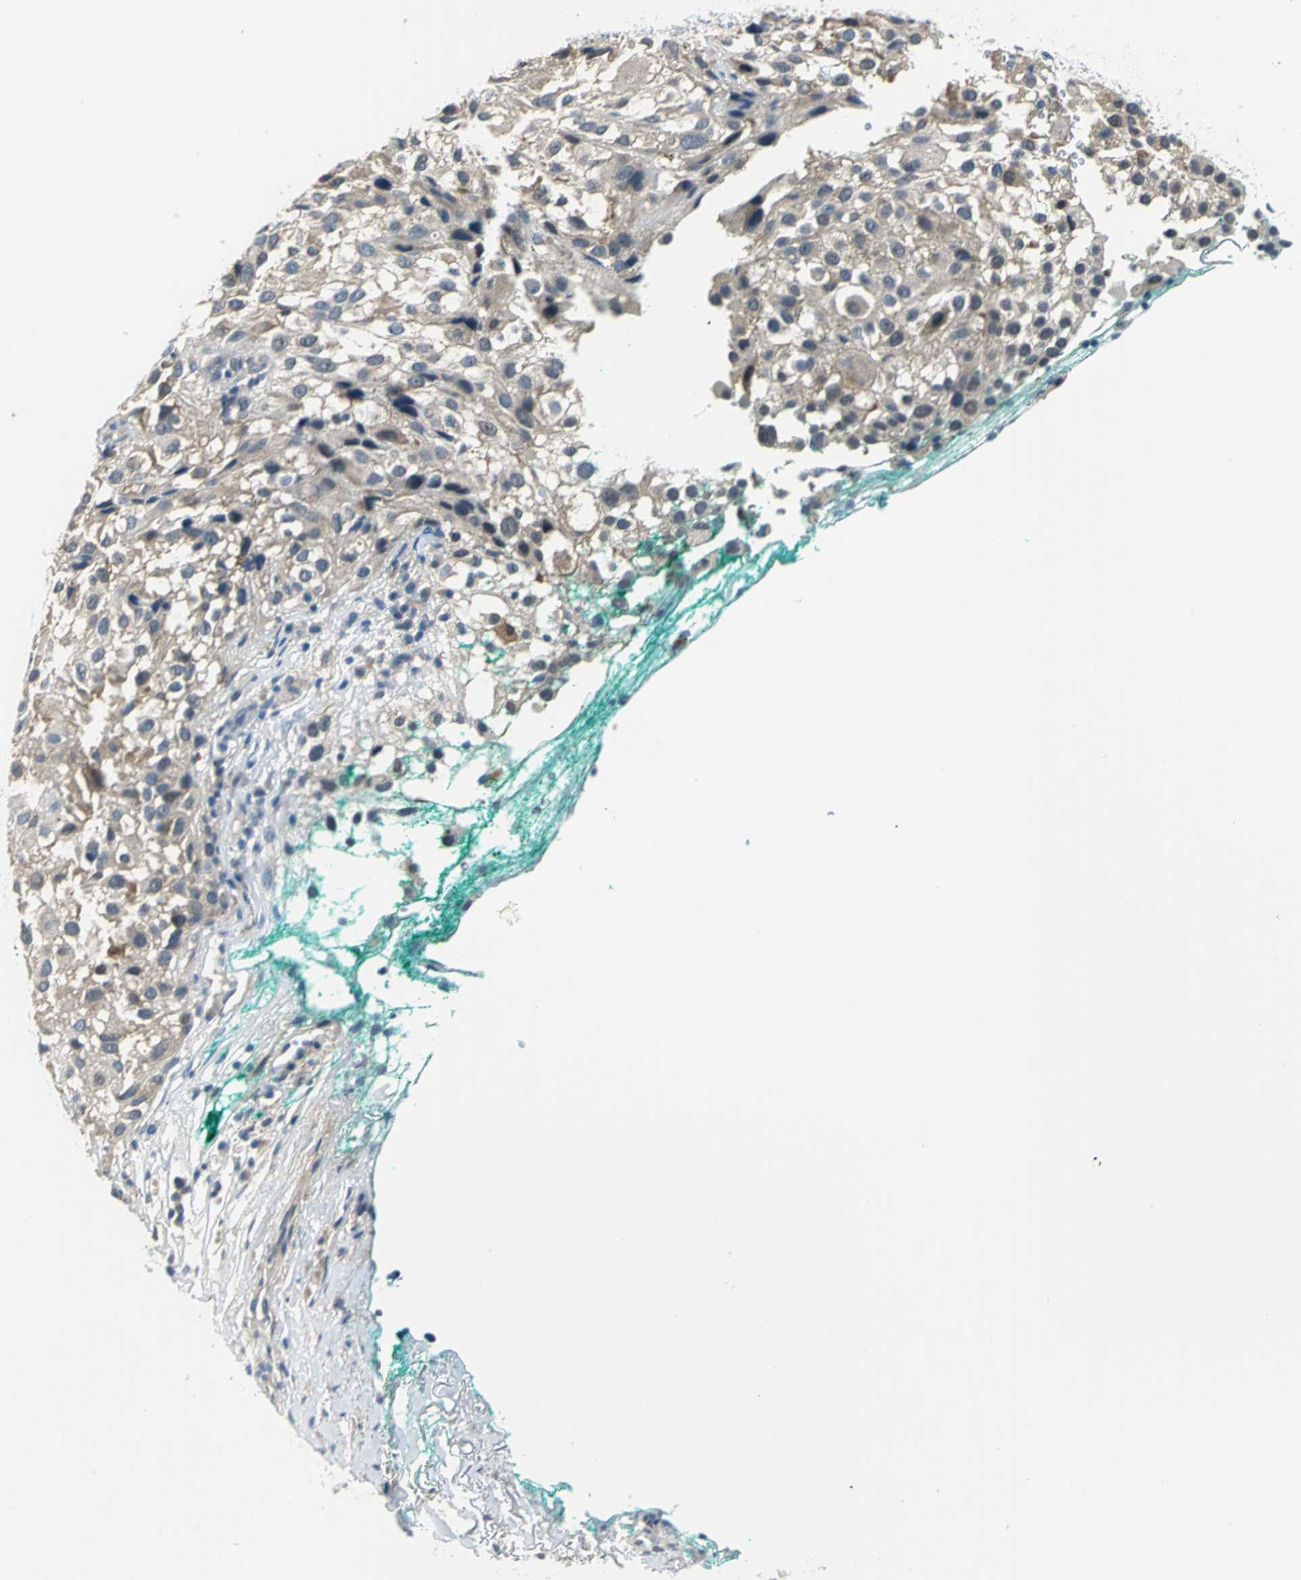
{"staining": {"intensity": "weak", "quantity": "25%-75%", "location": "cytoplasmic/membranous"}, "tissue": "melanoma", "cell_type": "Tumor cells", "image_type": "cancer", "snomed": [{"axis": "morphology", "description": "Necrosis, NOS"}, {"axis": "morphology", "description": "Malignant melanoma, NOS"}, {"axis": "topography", "description": "Skin"}], "caption": "High-magnification brightfield microscopy of melanoma stained with DAB (brown) and counterstained with hematoxylin (blue). tumor cells exhibit weak cytoplasmic/membranous staining is present in approximately25%-75% of cells.", "gene": "ZNF415", "patient": {"sex": "female", "age": 87}}